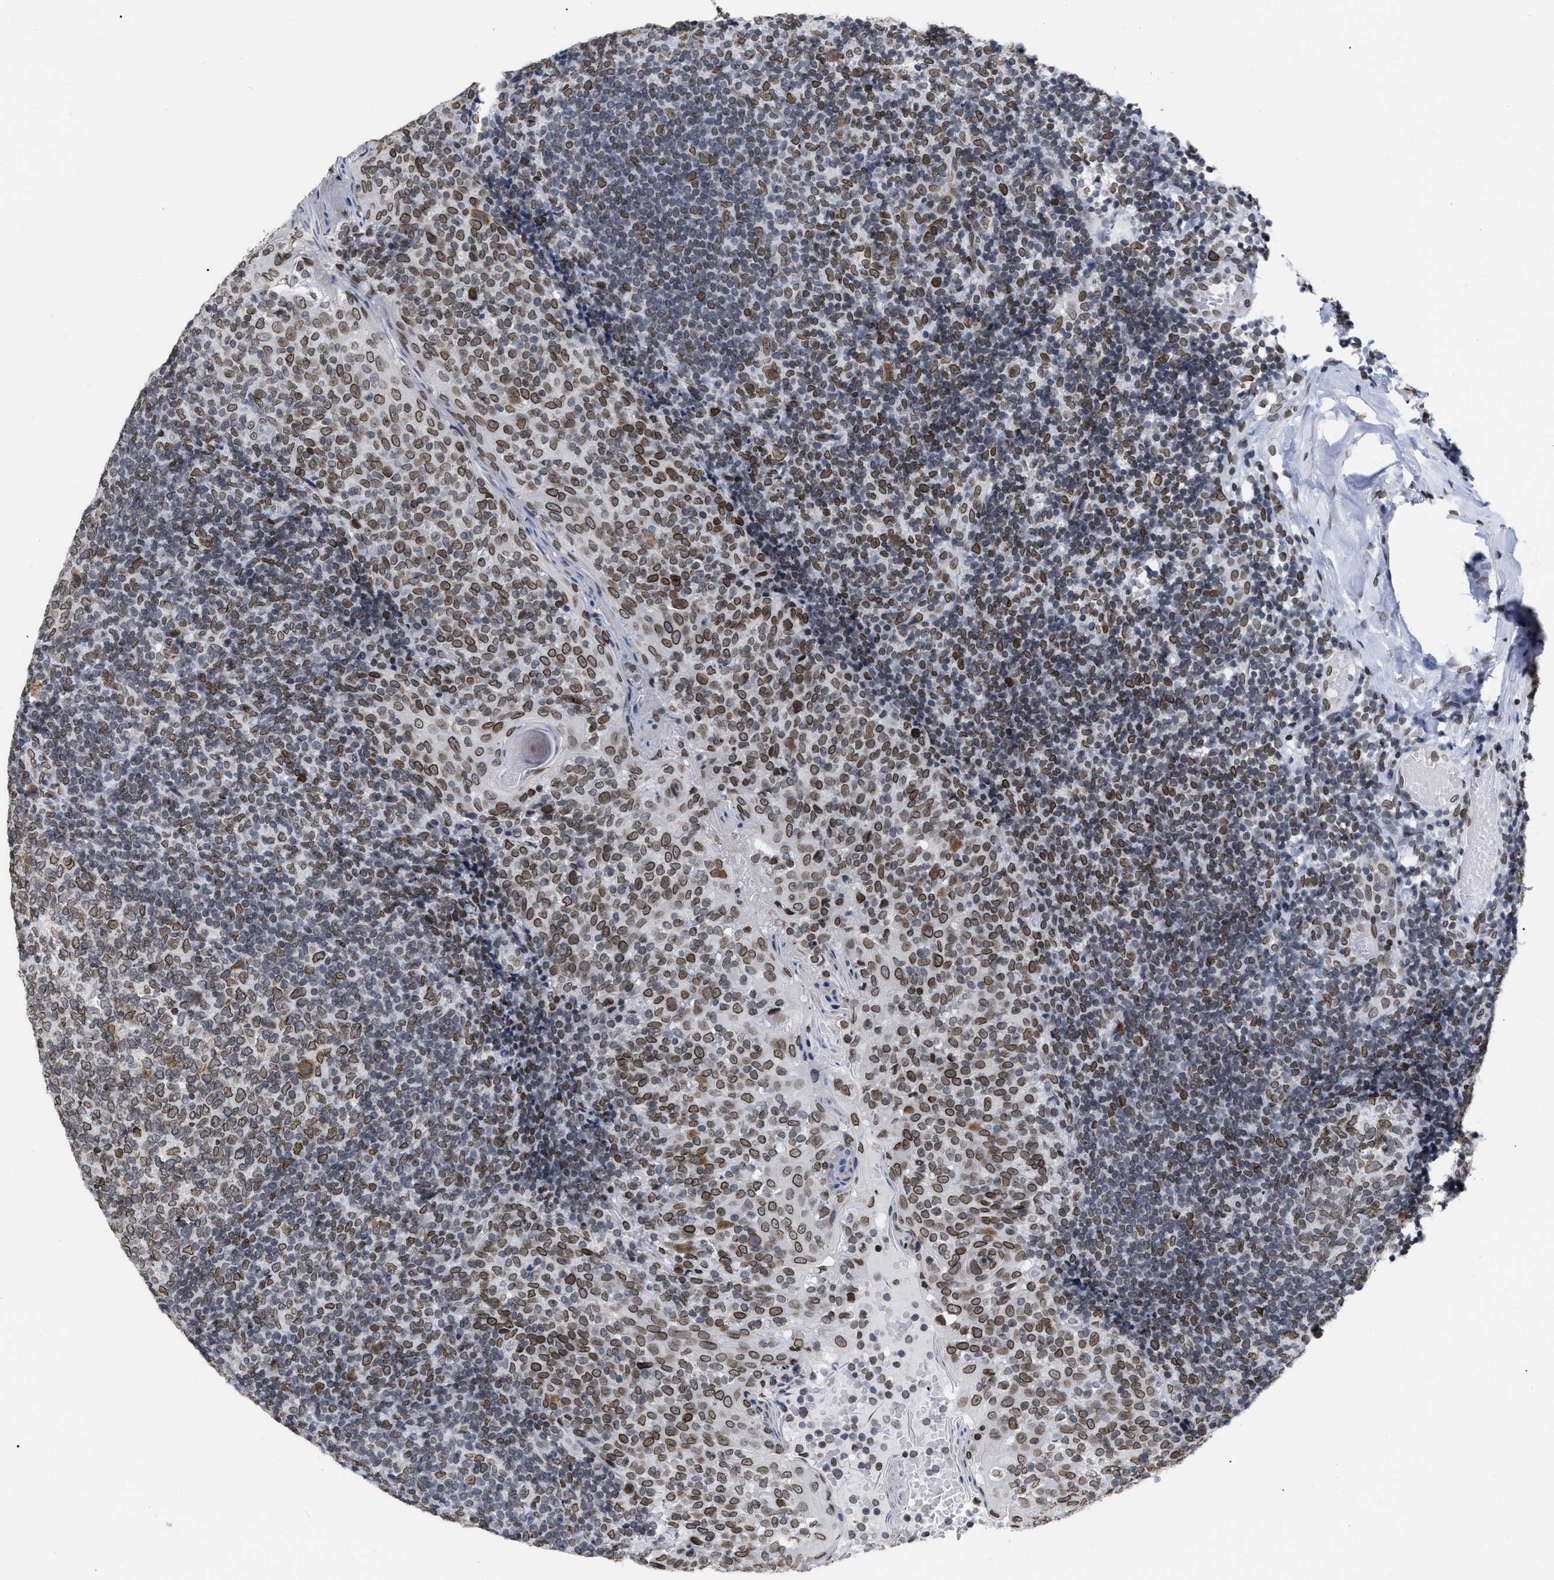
{"staining": {"intensity": "moderate", "quantity": ">75%", "location": "cytoplasmic/membranous"}, "tissue": "tonsil", "cell_type": "Germinal center cells", "image_type": "normal", "snomed": [{"axis": "morphology", "description": "Normal tissue, NOS"}, {"axis": "topography", "description": "Tonsil"}], "caption": "IHC of benign human tonsil reveals medium levels of moderate cytoplasmic/membranous expression in approximately >75% of germinal center cells.", "gene": "TPR", "patient": {"sex": "female", "age": 19}}